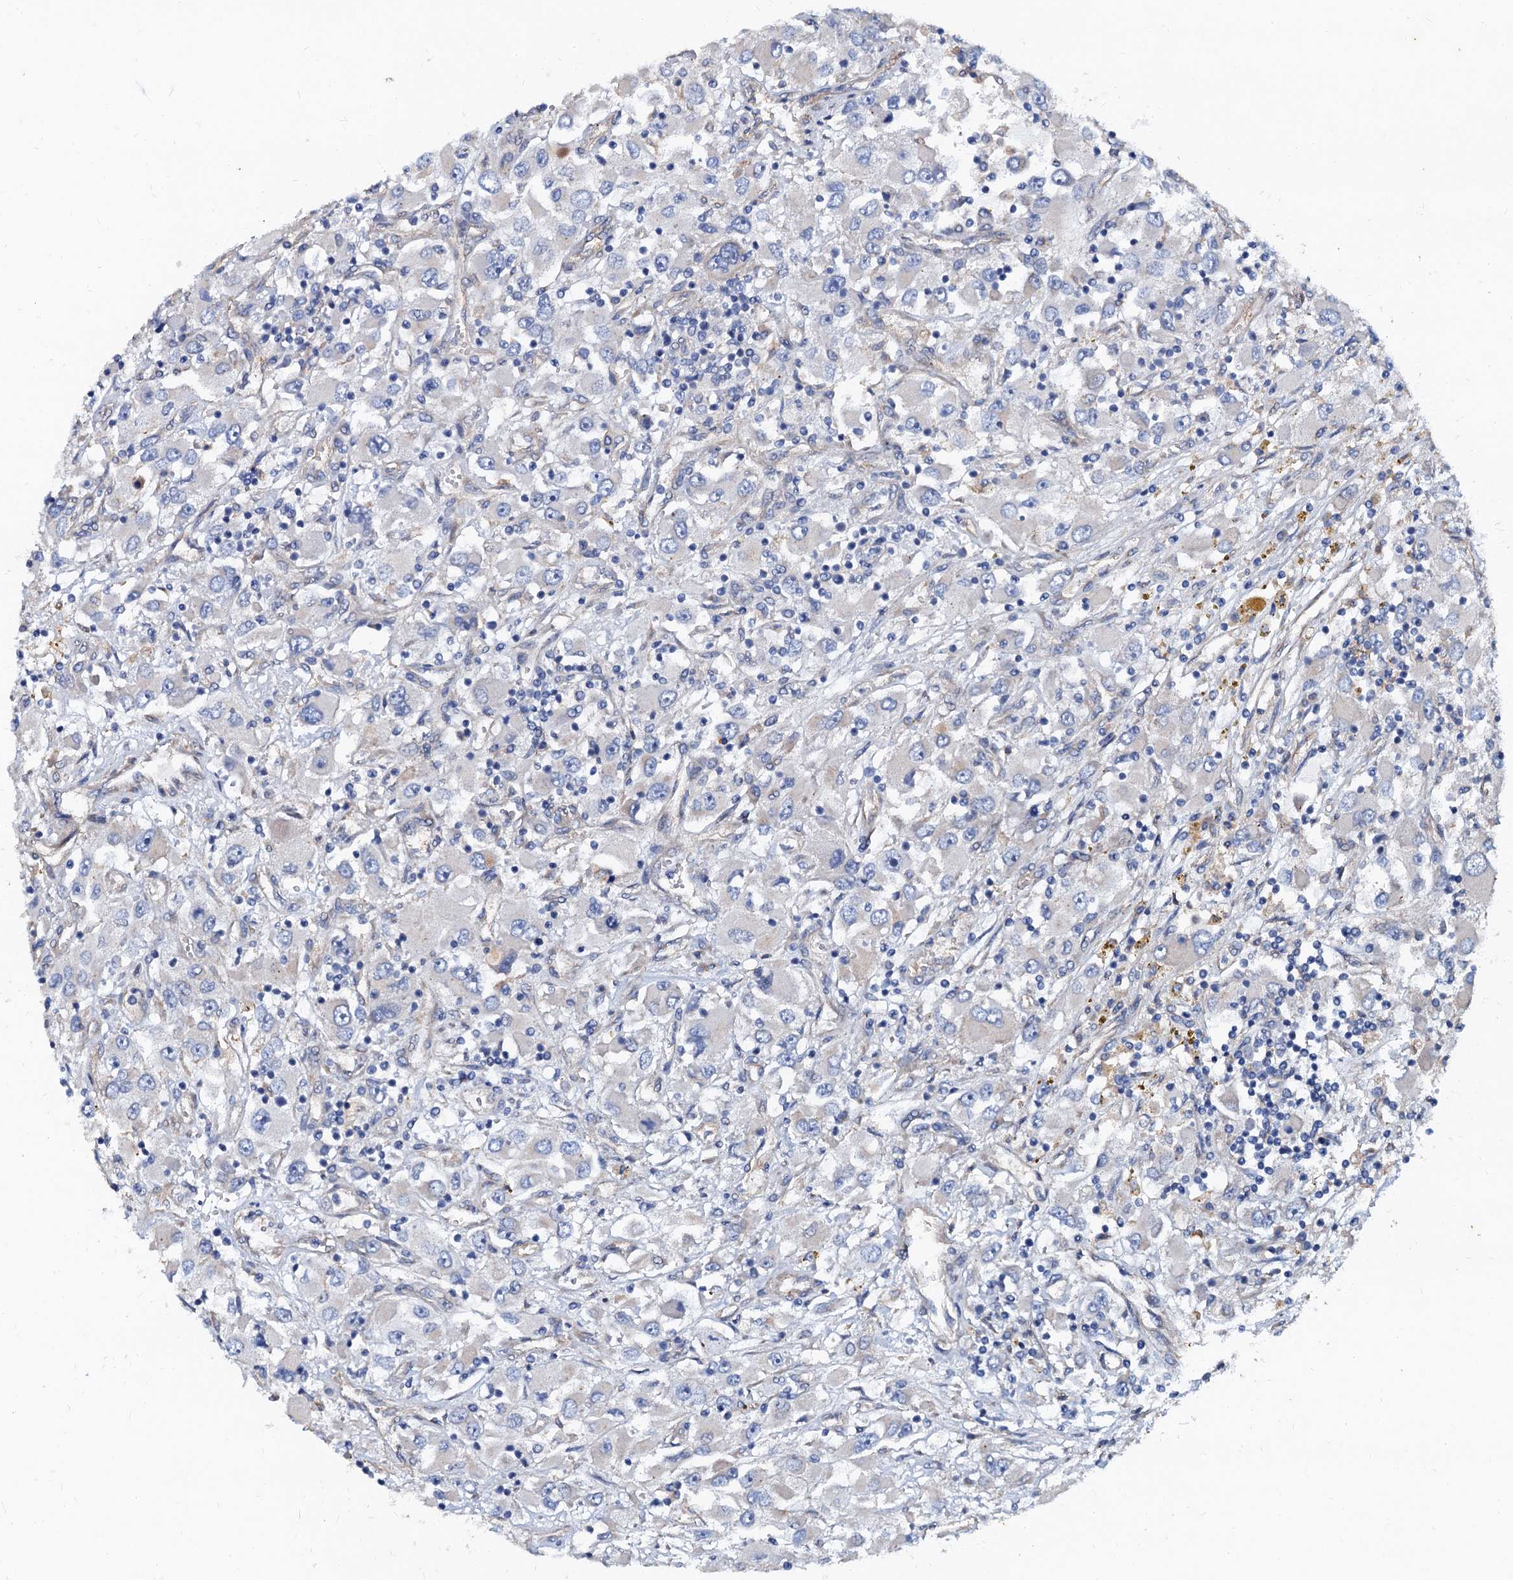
{"staining": {"intensity": "negative", "quantity": "none", "location": "none"}, "tissue": "renal cancer", "cell_type": "Tumor cells", "image_type": "cancer", "snomed": [{"axis": "morphology", "description": "Adenocarcinoma, NOS"}, {"axis": "topography", "description": "Kidney"}], "caption": "Immunohistochemistry histopathology image of renal cancer stained for a protein (brown), which shows no staining in tumor cells.", "gene": "NGRN", "patient": {"sex": "female", "age": 52}}